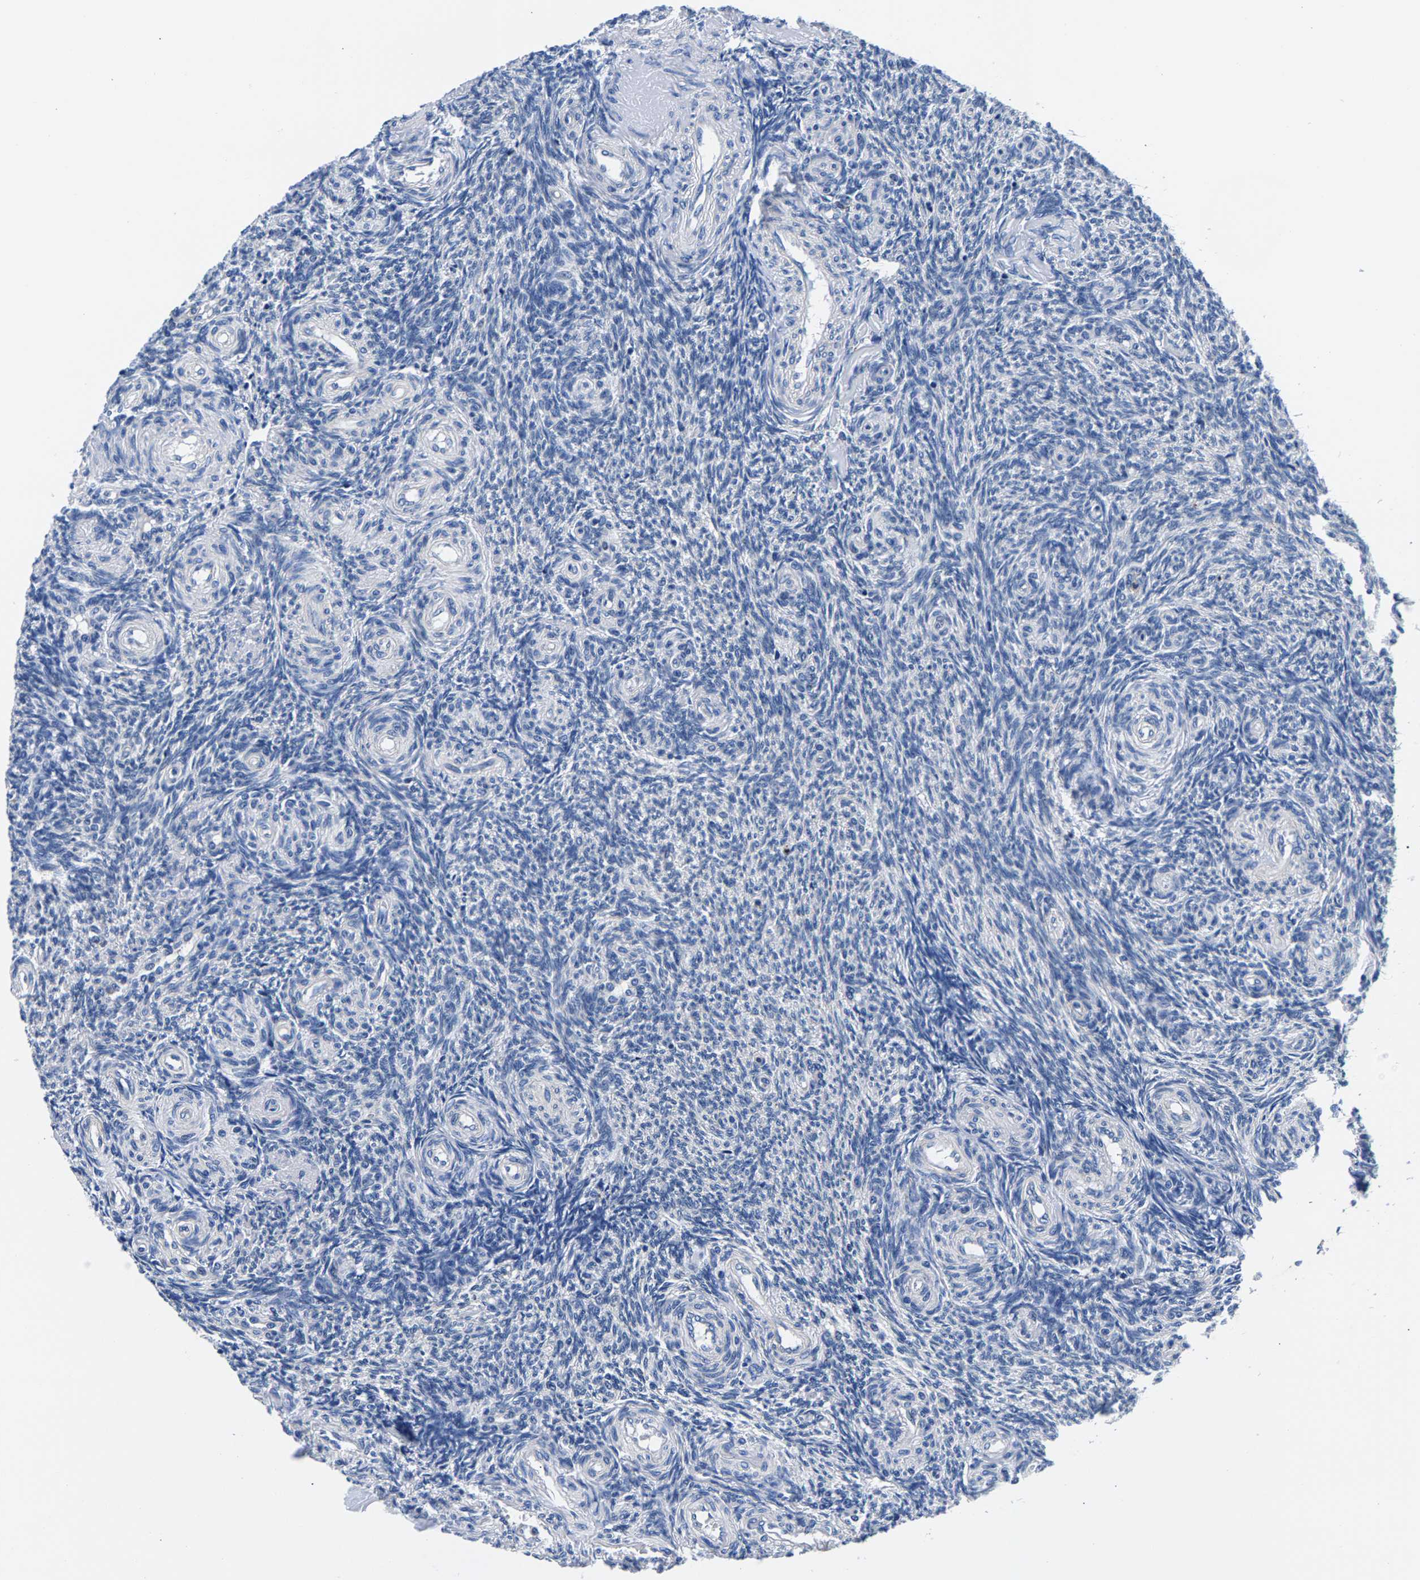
{"staining": {"intensity": "negative", "quantity": "none", "location": "none"}, "tissue": "ovary", "cell_type": "Ovarian stroma cells", "image_type": "normal", "snomed": [{"axis": "morphology", "description": "Normal tissue, NOS"}, {"axis": "topography", "description": "Ovary"}], "caption": "DAB immunohistochemical staining of normal human ovary exhibits no significant staining in ovarian stroma cells.", "gene": "PHF24", "patient": {"sex": "female", "age": 41}}